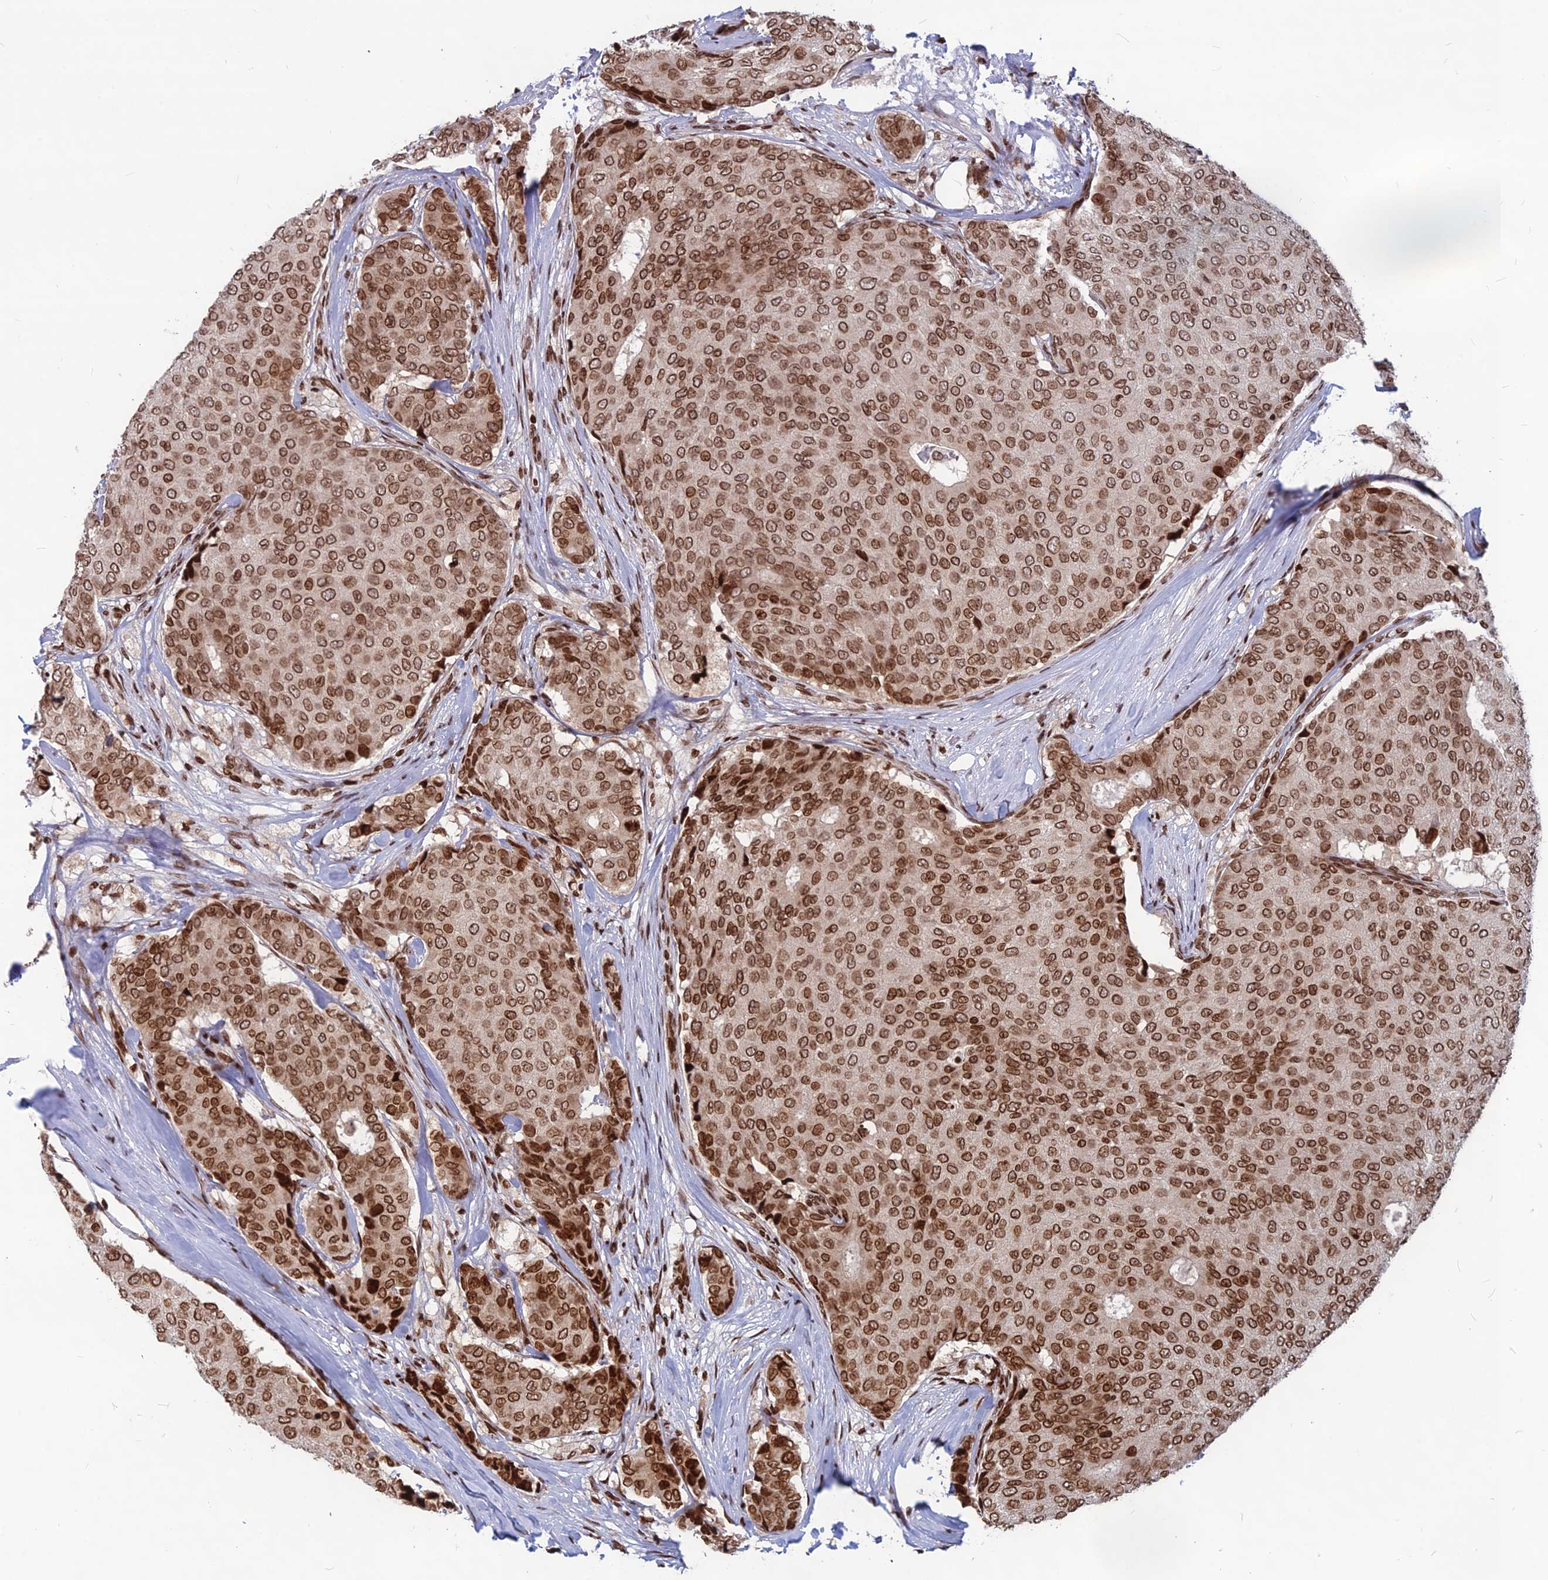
{"staining": {"intensity": "moderate", "quantity": ">75%", "location": "nuclear"}, "tissue": "breast cancer", "cell_type": "Tumor cells", "image_type": "cancer", "snomed": [{"axis": "morphology", "description": "Duct carcinoma"}, {"axis": "topography", "description": "Breast"}], "caption": "This is an image of IHC staining of breast infiltrating ductal carcinoma, which shows moderate expression in the nuclear of tumor cells.", "gene": "TET2", "patient": {"sex": "female", "age": 75}}